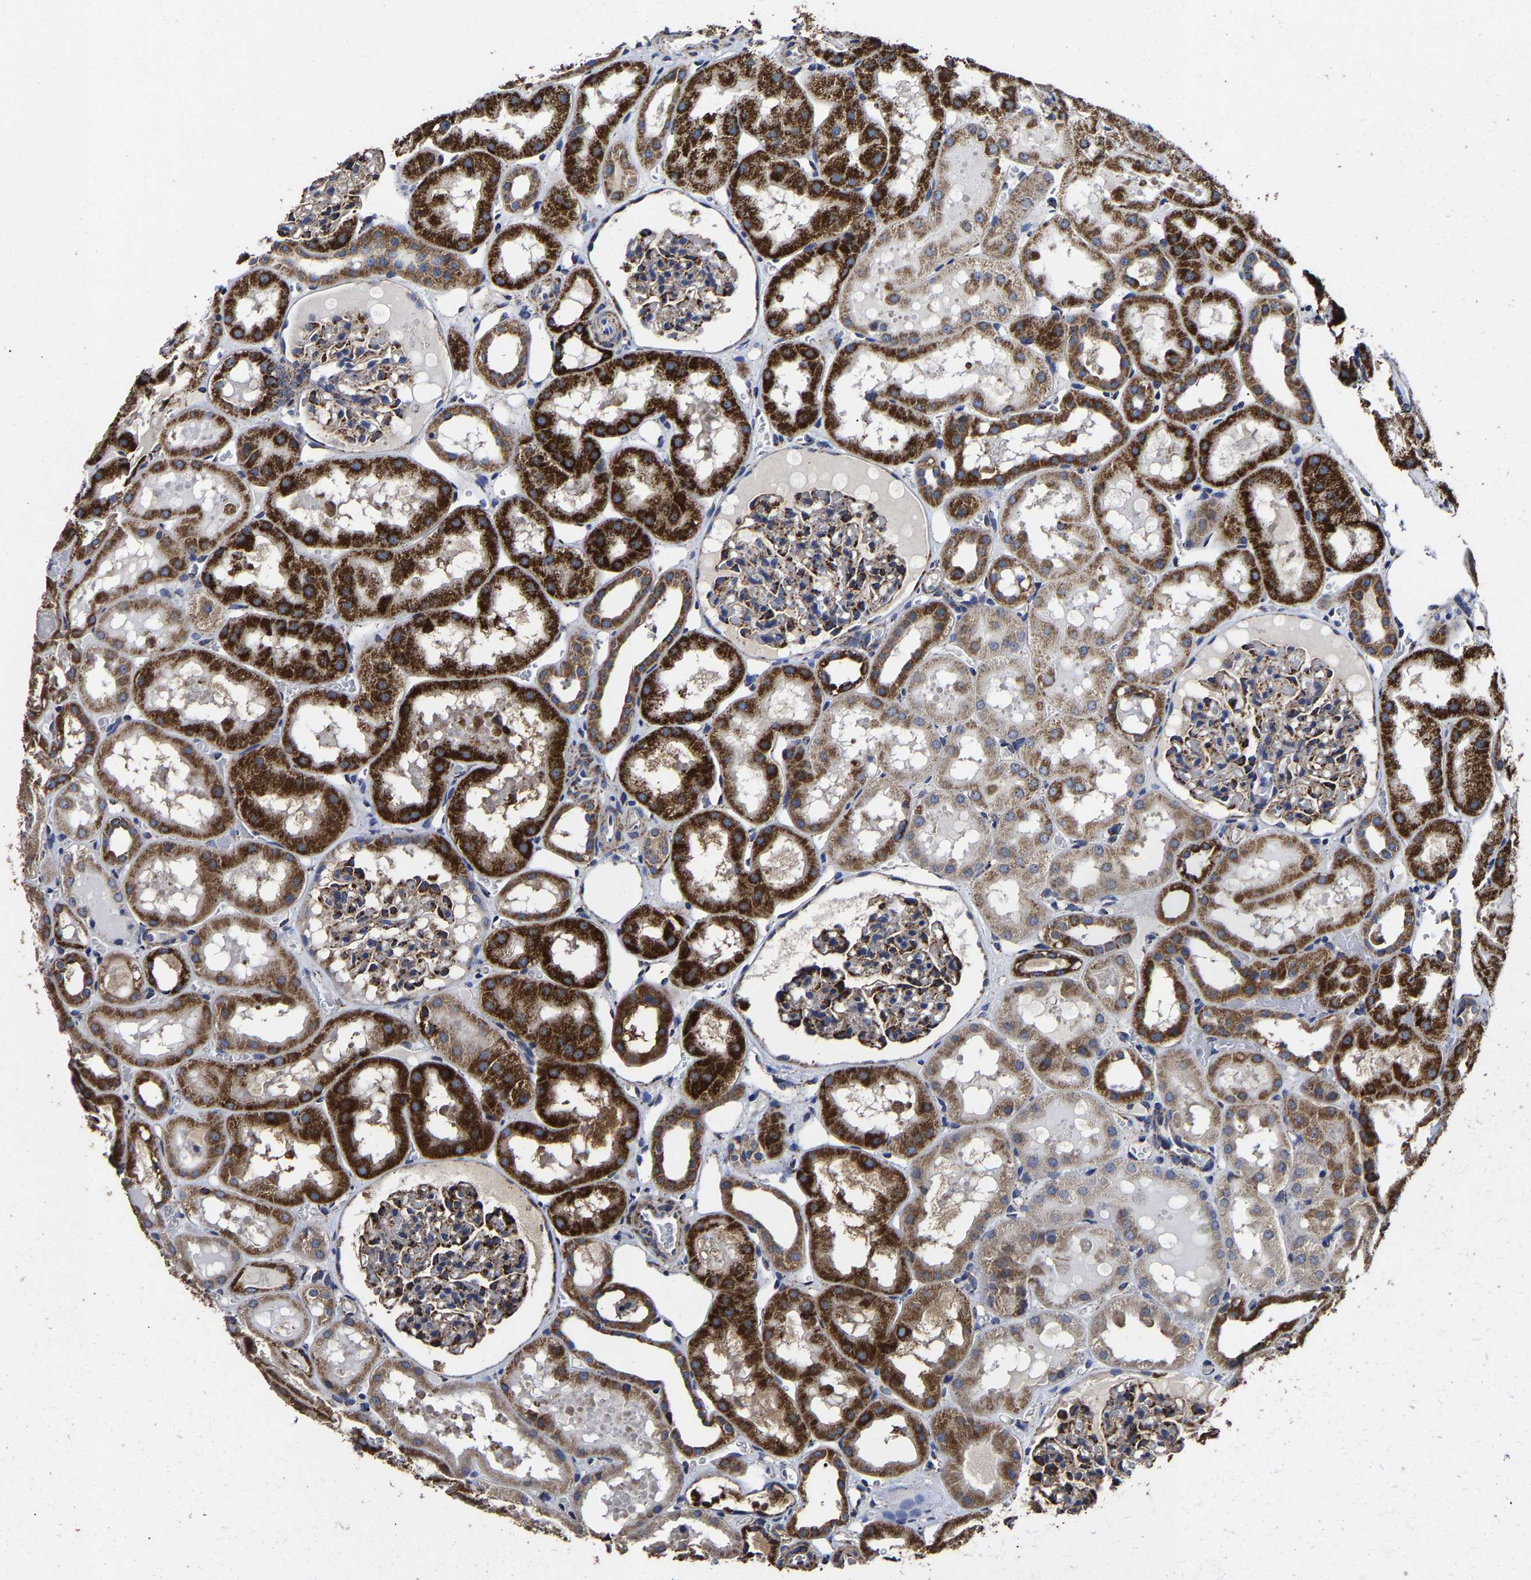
{"staining": {"intensity": "strong", "quantity": "25%-75%", "location": "cytoplasmic/membranous"}, "tissue": "kidney", "cell_type": "Cells in glomeruli", "image_type": "normal", "snomed": [{"axis": "morphology", "description": "Normal tissue, NOS"}, {"axis": "topography", "description": "Kidney"}, {"axis": "topography", "description": "Urinary bladder"}], "caption": "Normal kidney was stained to show a protein in brown. There is high levels of strong cytoplasmic/membranous positivity in approximately 25%-75% of cells in glomeruli. The protein of interest is stained brown, and the nuclei are stained in blue (DAB (3,3'-diaminobenzidine) IHC with brightfield microscopy, high magnification).", "gene": "AASS", "patient": {"sex": "male", "age": 16}}